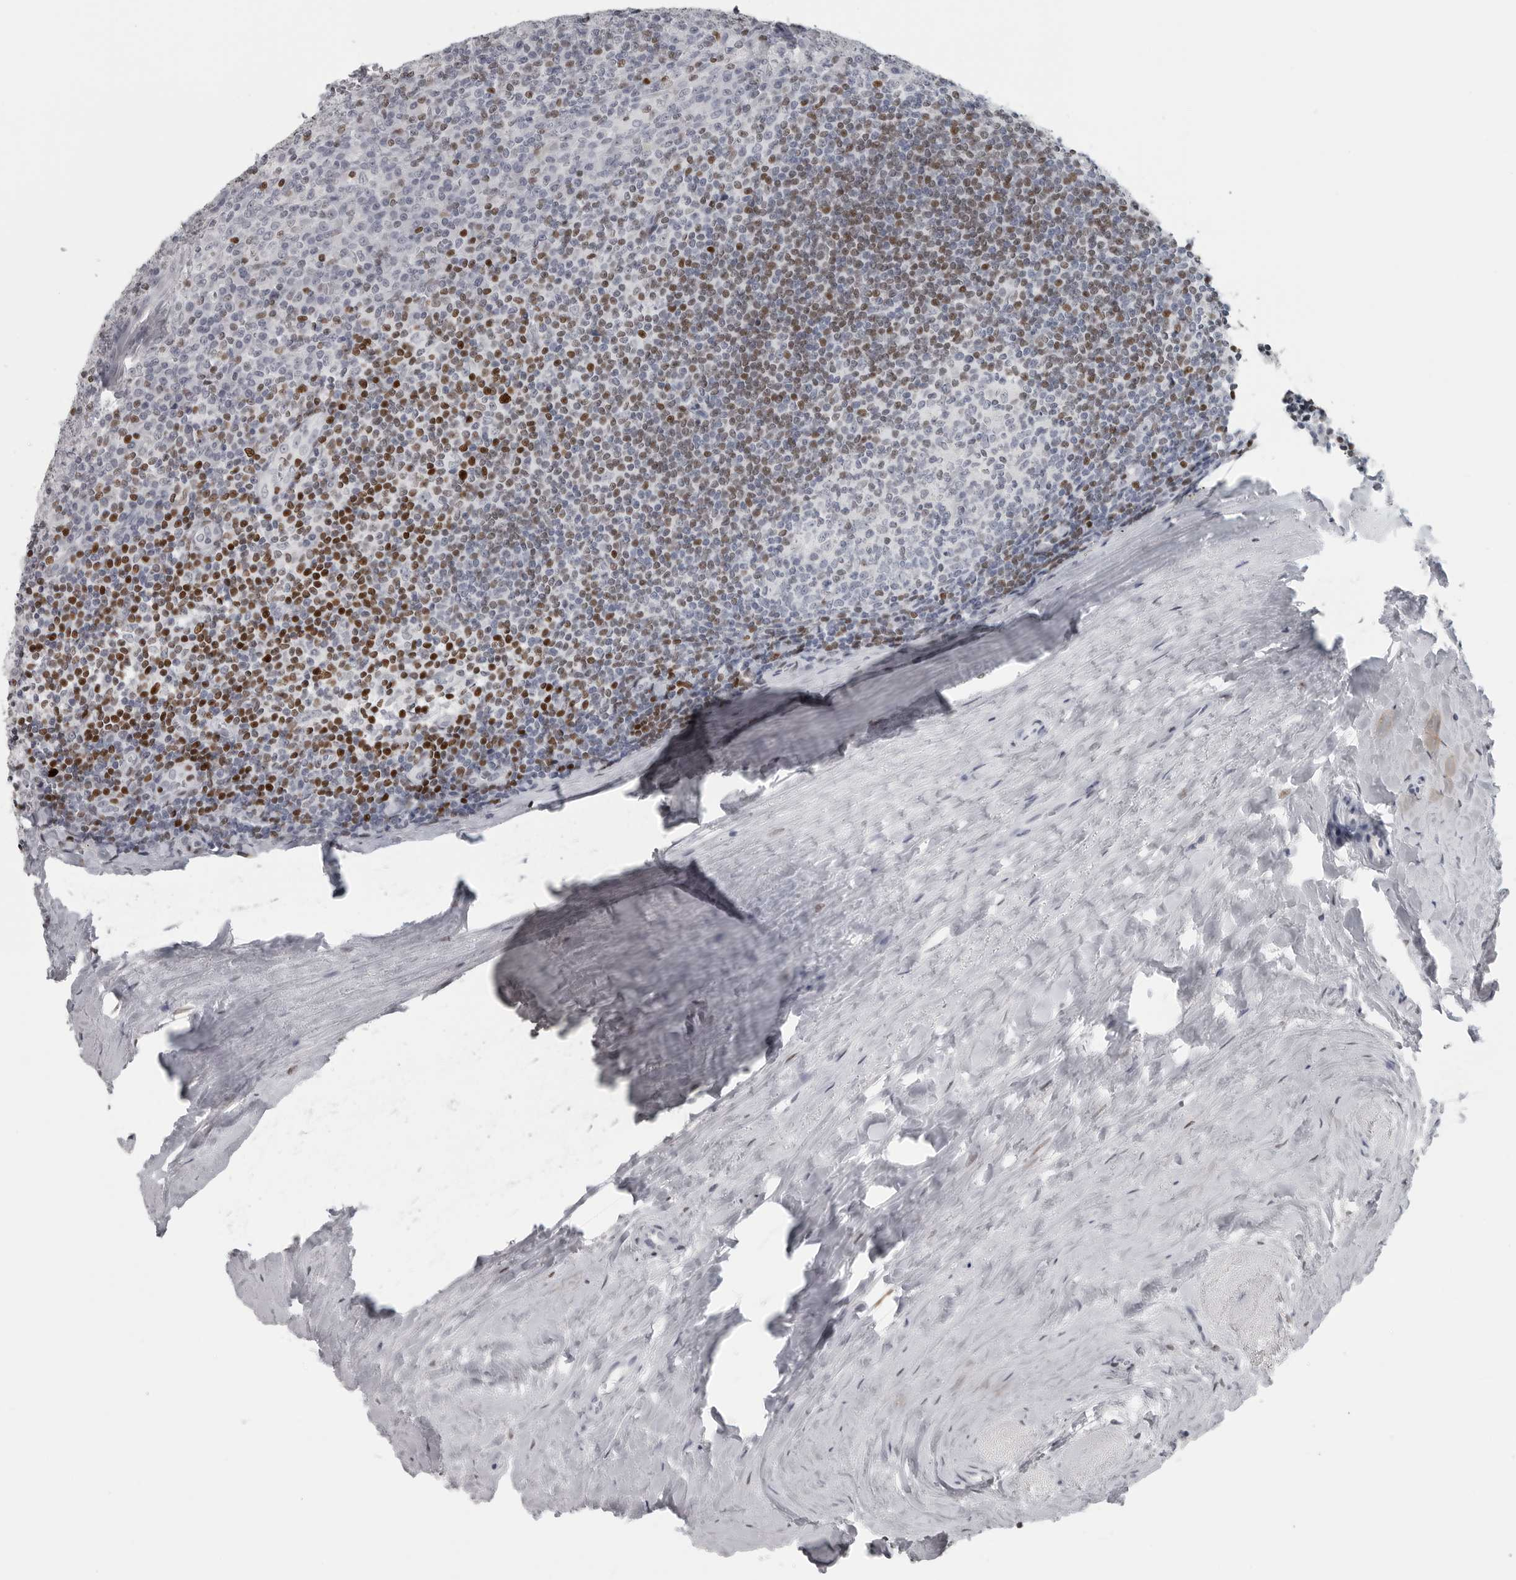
{"staining": {"intensity": "negative", "quantity": "none", "location": "none"}, "tissue": "tonsil", "cell_type": "Germinal center cells", "image_type": "normal", "snomed": [{"axis": "morphology", "description": "Normal tissue, NOS"}, {"axis": "topography", "description": "Tonsil"}], "caption": "Histopathology image shows no significant protein staining in germinal center cells of benign tonsil.", "gene": "SATB2", "patient": {"sex": "male", "age": 27}}